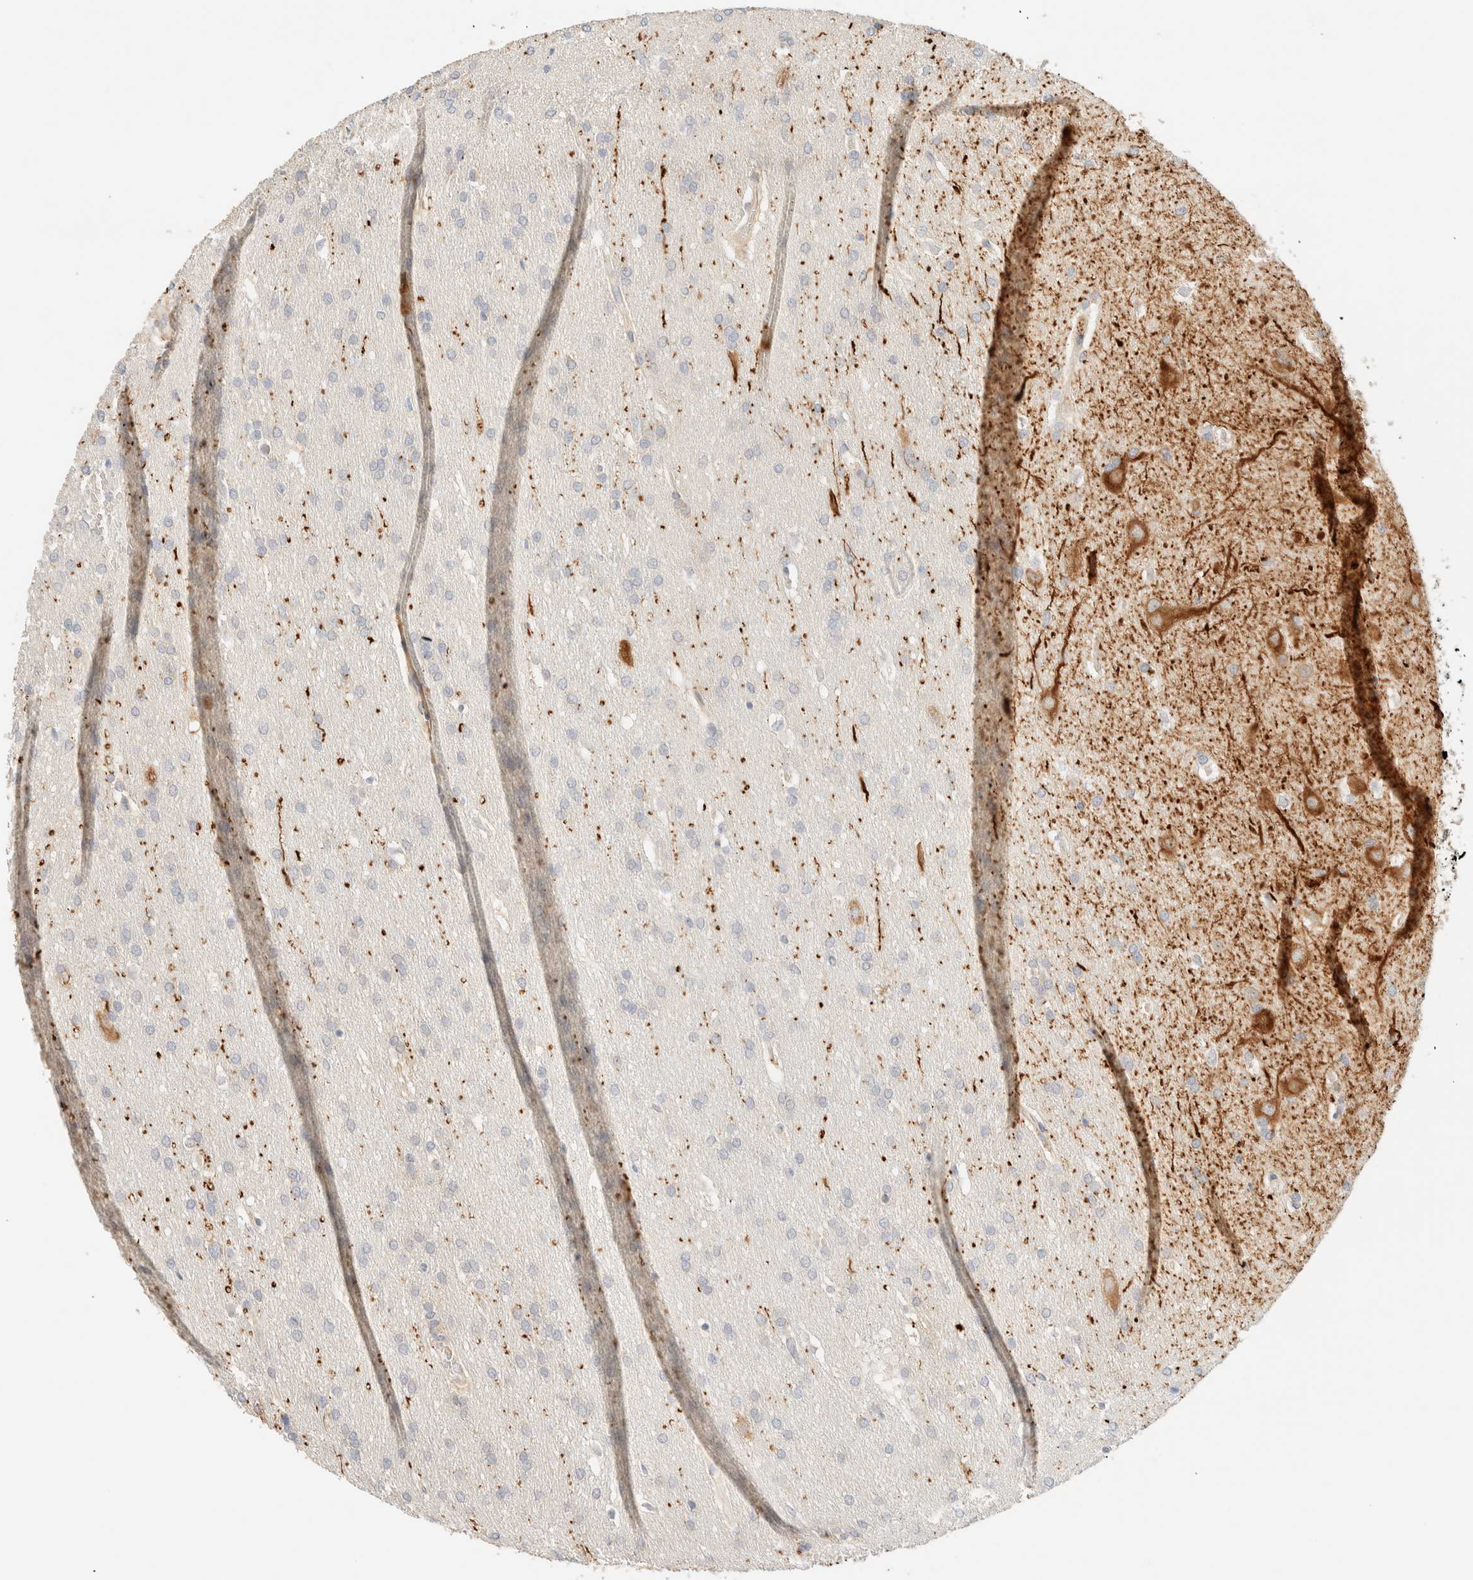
{"staining": {"intensity": "negative", "quantity": "none", "location": "none"}, "tissue": "glioma", "cell_type": "Tumor cells", "image_type": "cancer", "snomed": [{"axis": "morphology", "description": "Glioma, malignant, Low grade"}, {"axis": "topography", "description": "Brain"}], "caption": "Immunohistochemistry (IHC) image of human malignant glioma (low-grade) stained for a protein (brown), which exhibits no expression in tumor cells.", "gene": "TNK1", "patient": {"sex": "female", "age": 37}}